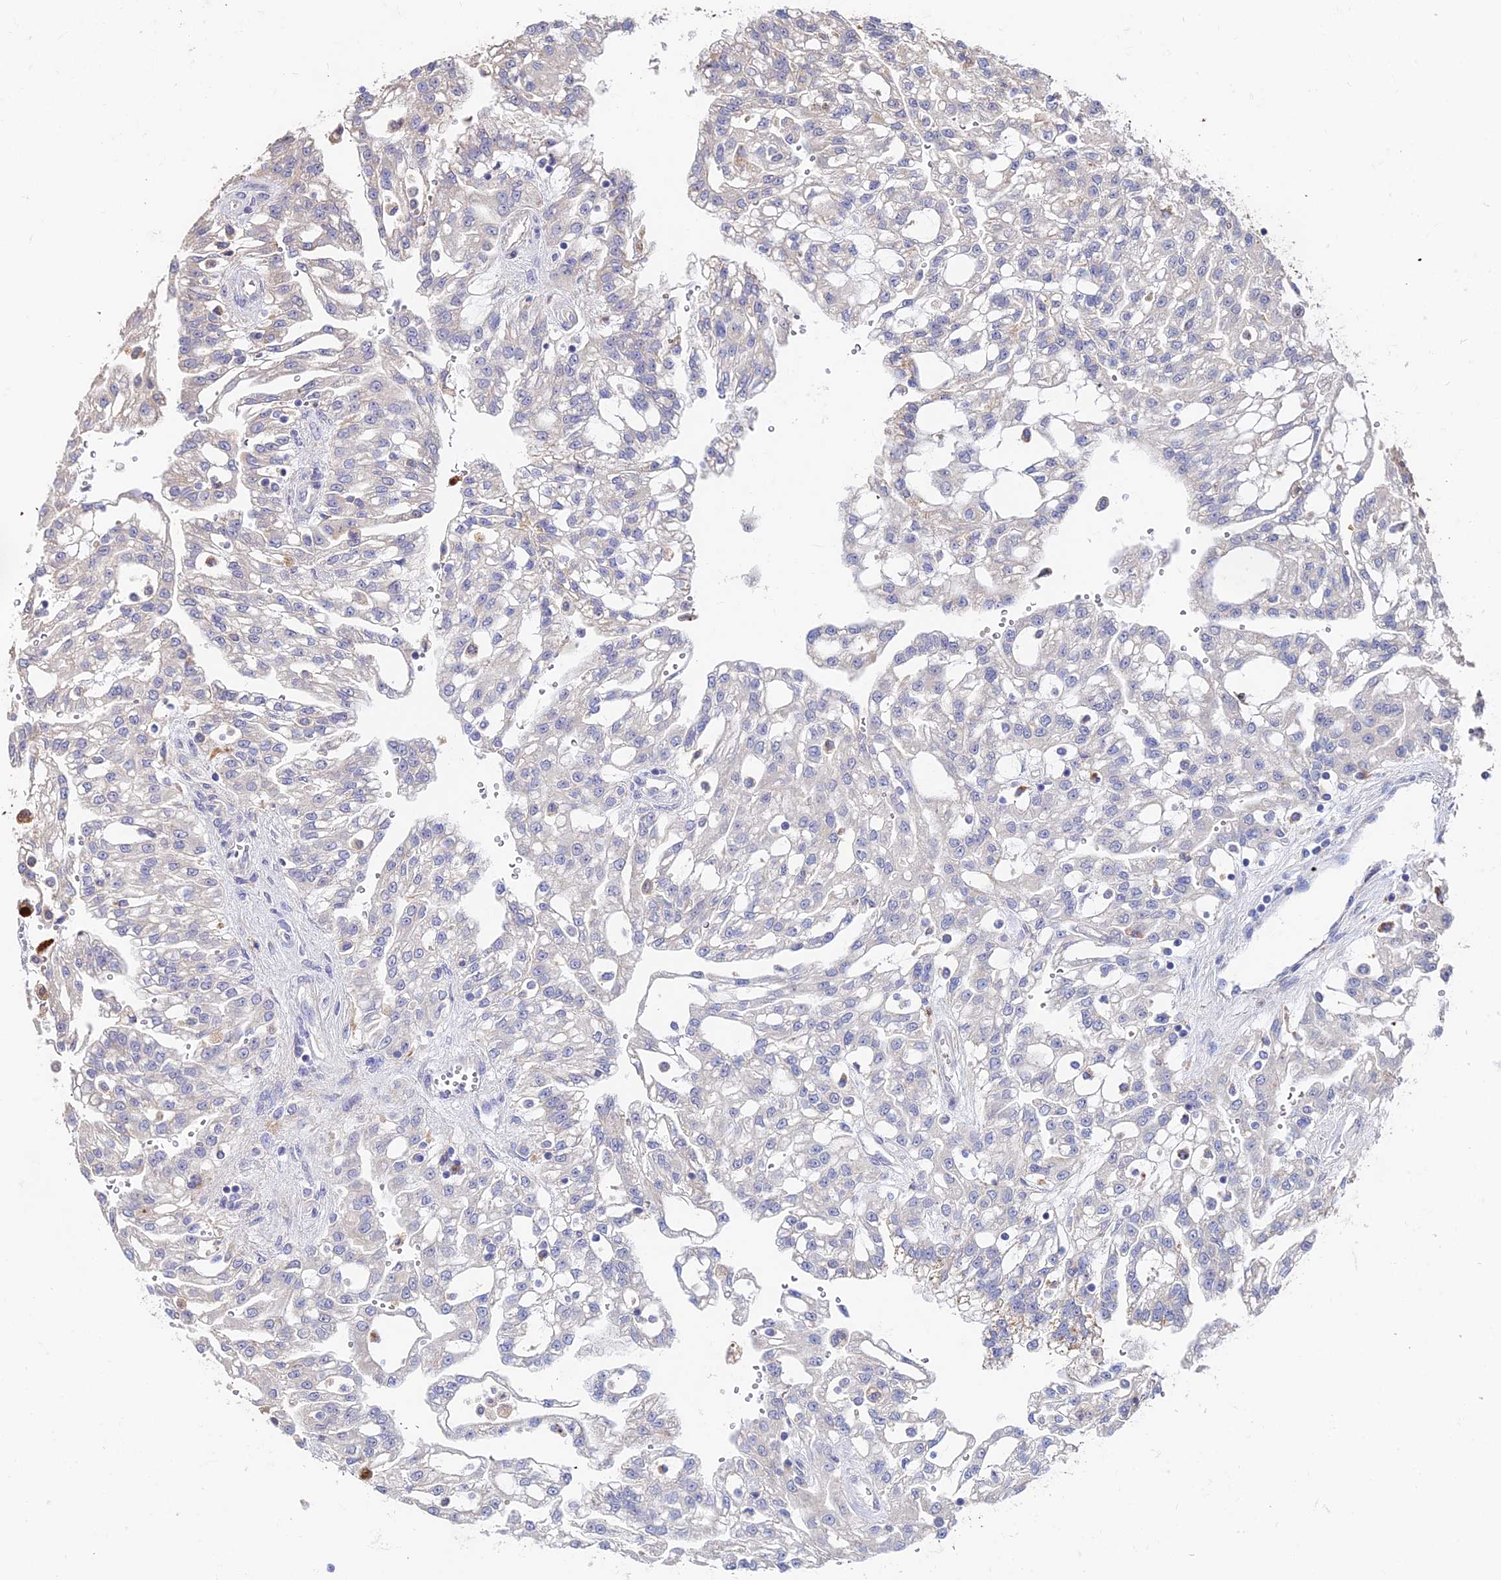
{"staining": {"intensity": "negative", "quantity": "none", "location": "none"}, "tissue": "renal cancer", "cell_type": "Tumor cells", "image_type": "cancer", "snomed": [{"axis": "morphology", "description": "Adenocarcinoma, NOS"}, {"axis": "topography", "description": "Kidney"}], "caption": "An immunohistochemistry (IHC) histopathology image of renal cancer (adenocarcinoma) is shown. There is no staining in tumor cells of renal cancer (adenocarcinoma).", "gene": "ACTR5", "patient": {"sex": "male", "age": 63}}